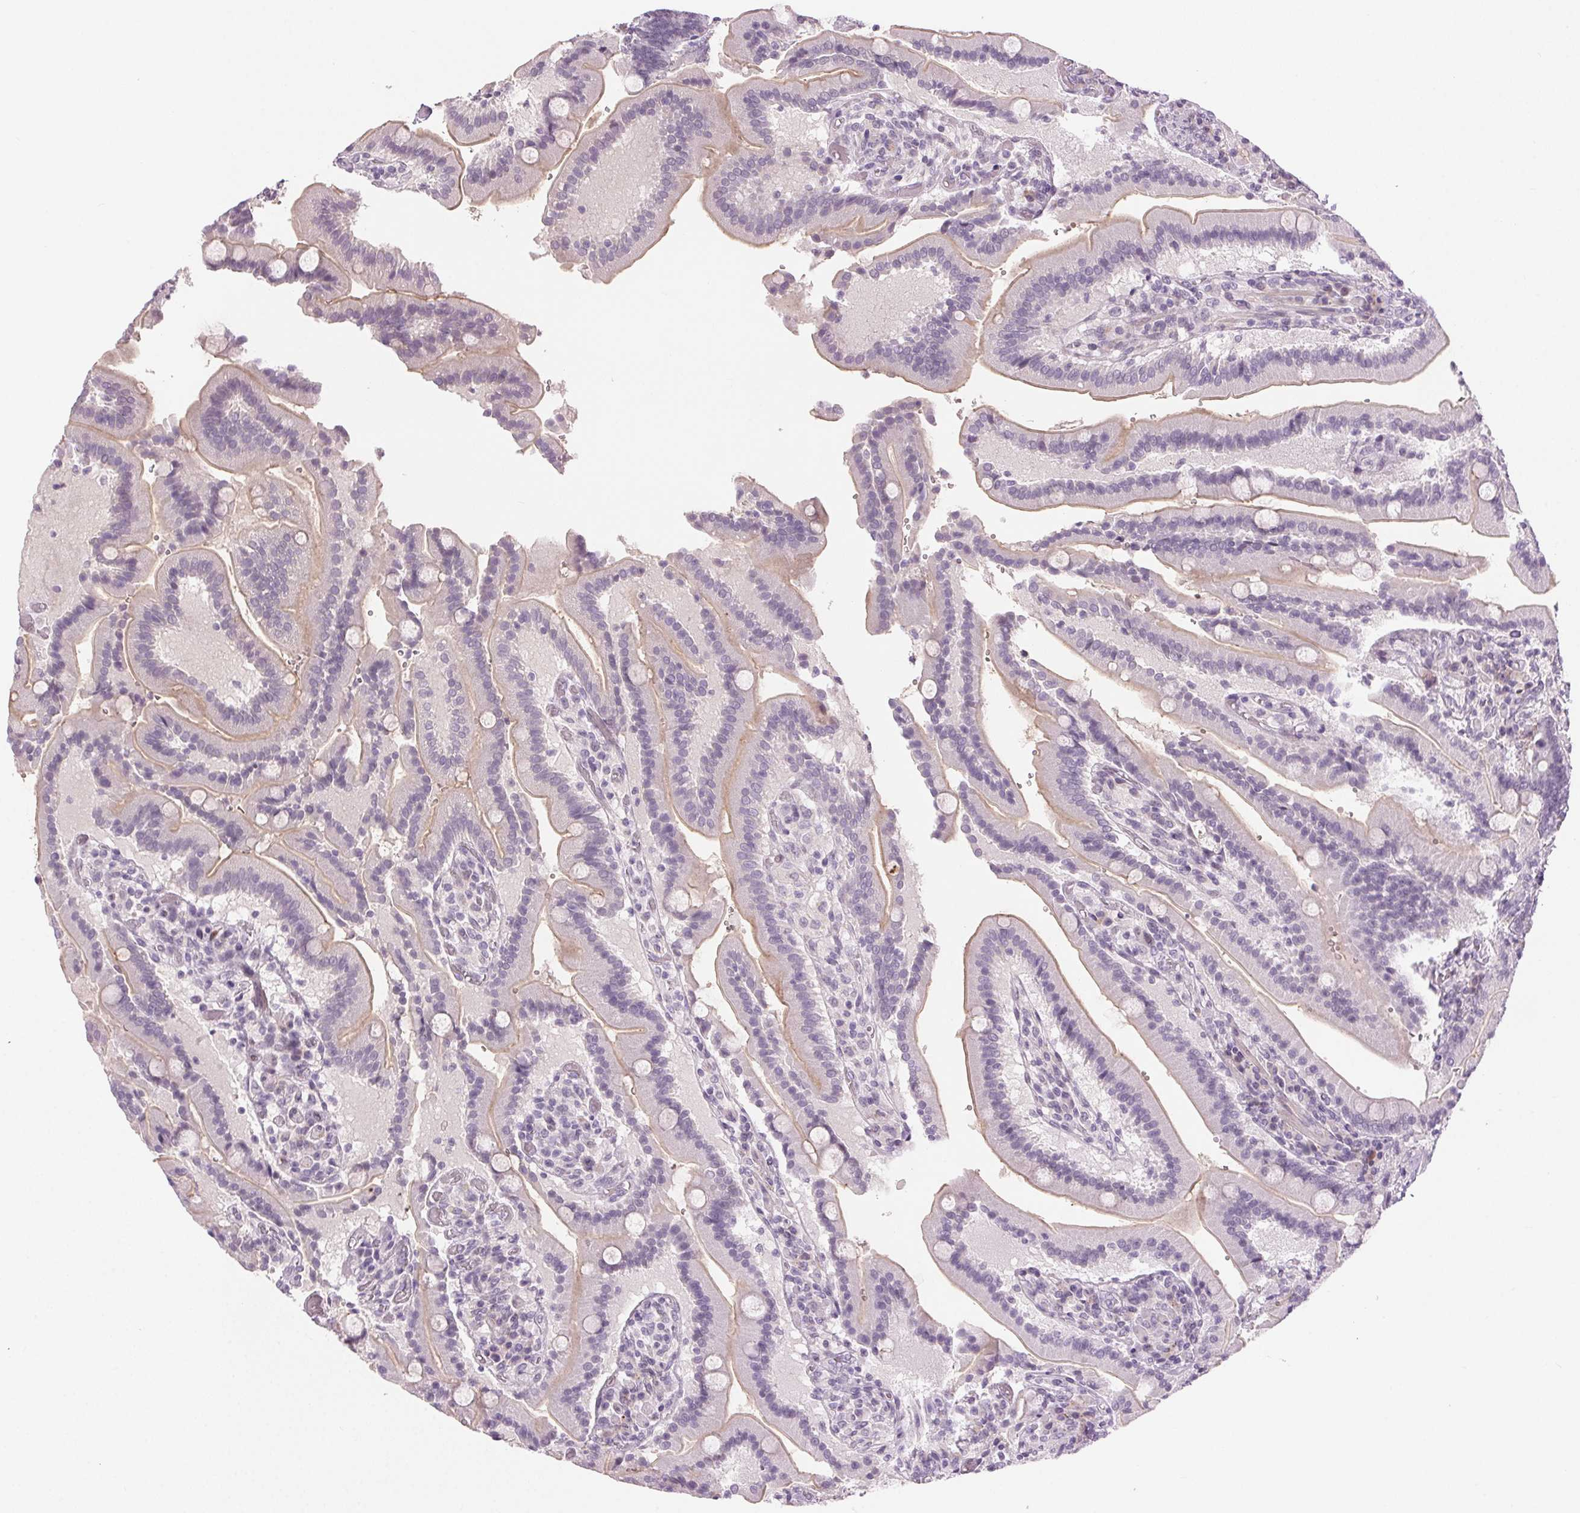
{"staining": {"intensity": "weak", "quantity": "25%-75%", "location": "cytoplasmic/membranous"}, "tissue": "duodenum", "cell_type": "Glandular cells", "image_type": "normal", "snomed": [{"axis": "morphology", "description": "Normal tissue, NOS"}, {"axis": "topography", "description": "Duodenum"}], "caption": "Human duodenum stained for a protein (brown) demonstrates weak cytoplasmic/membranous positive expression in approximately 25%-75% of glandular cells.", "gene": "HSF5", "patient": {"sex": "female", "age": 62}}